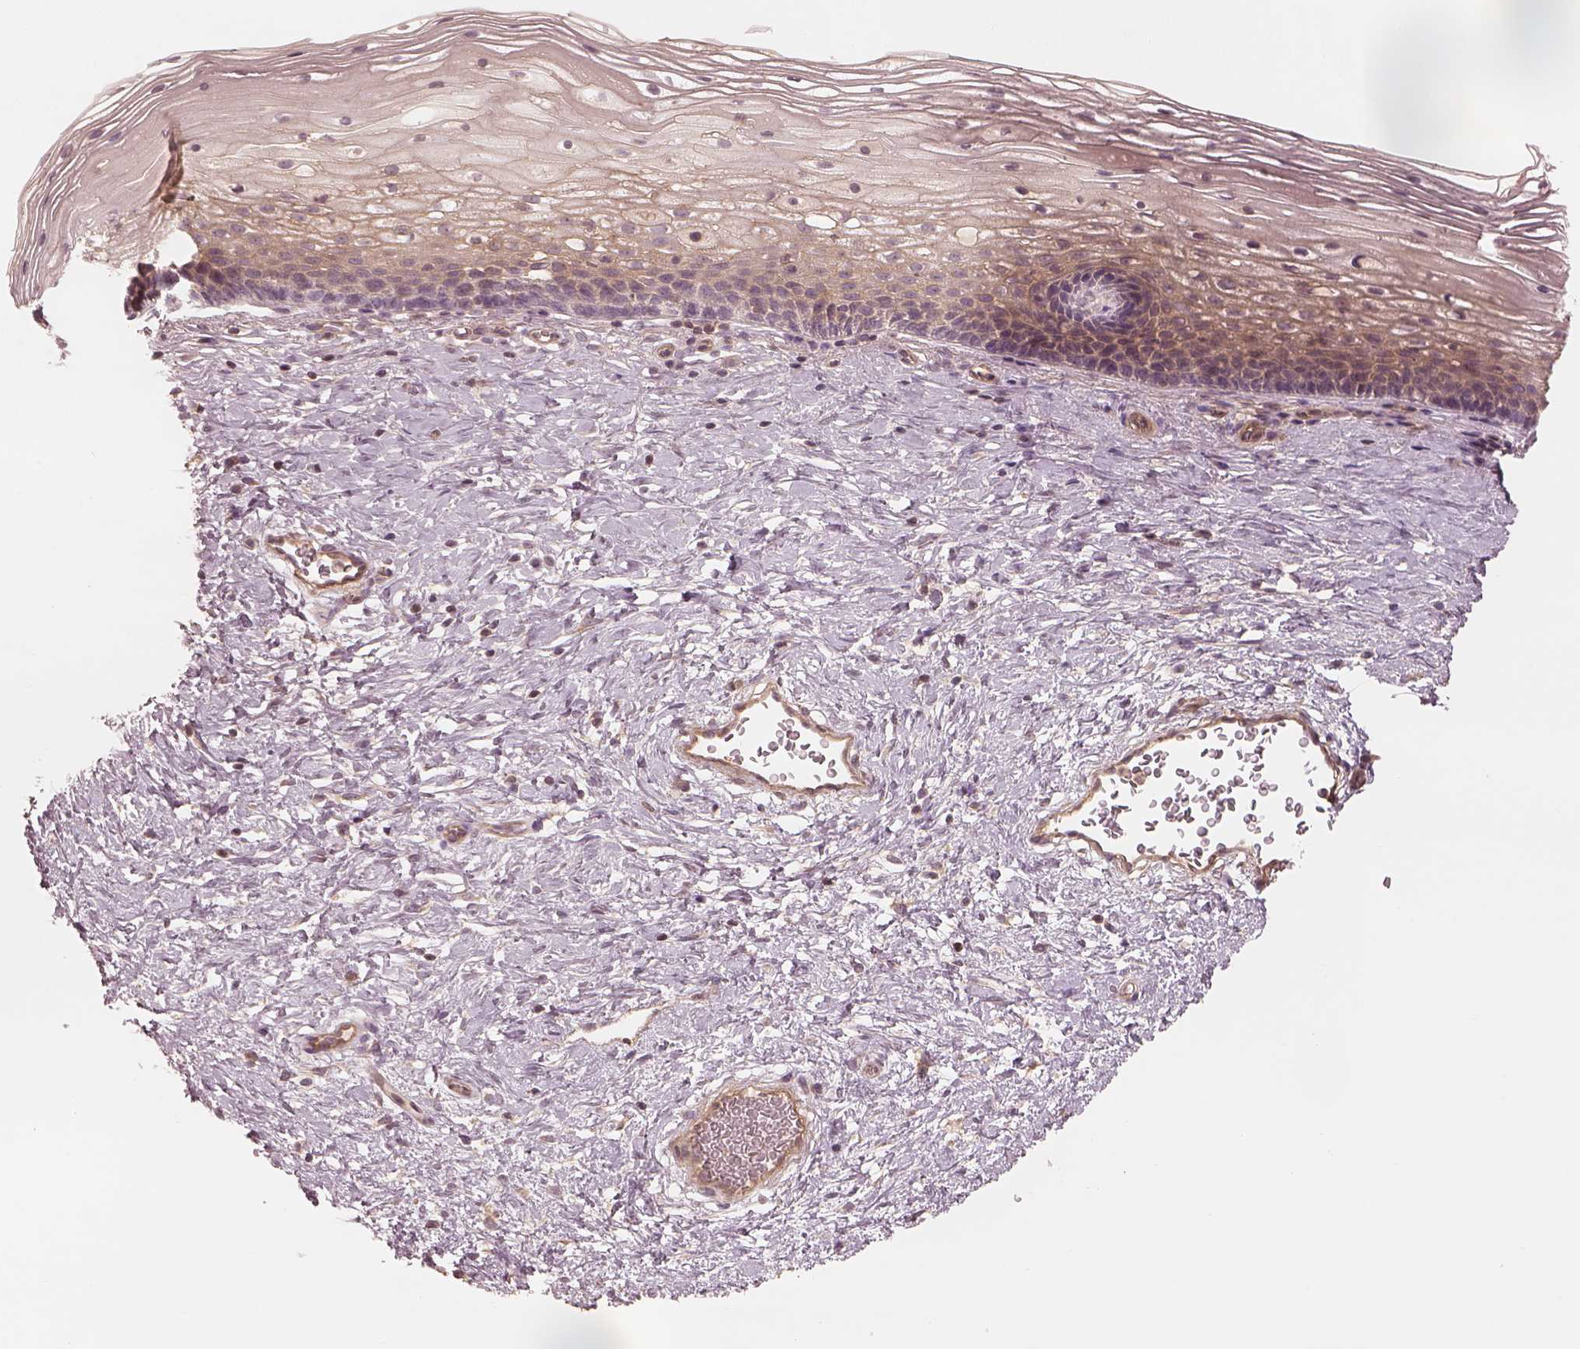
{"staining": {"intensity": "moderate", "quantity": ">75%", "location": "cytoplasmic/membranous"}, "tissue": "cervix", "cell_type": "Glandular cells", "image_type": "normal", "snomed": [{"axis": "morphology", "description": "Normal tissue, NOS"}, {"axis": "topography", "description": "Cervix"}], "caption": "Moderate cytoplasmic/membranous expression is seen in approximately >75% of glandular cells in normal cervix. (Stains: DAB in brown, nuclei in blue, Microscopy: brightfield microscopy at high magnification).", "gene": "FAM107B", "patient": {"sex": "female", "age": 34}}